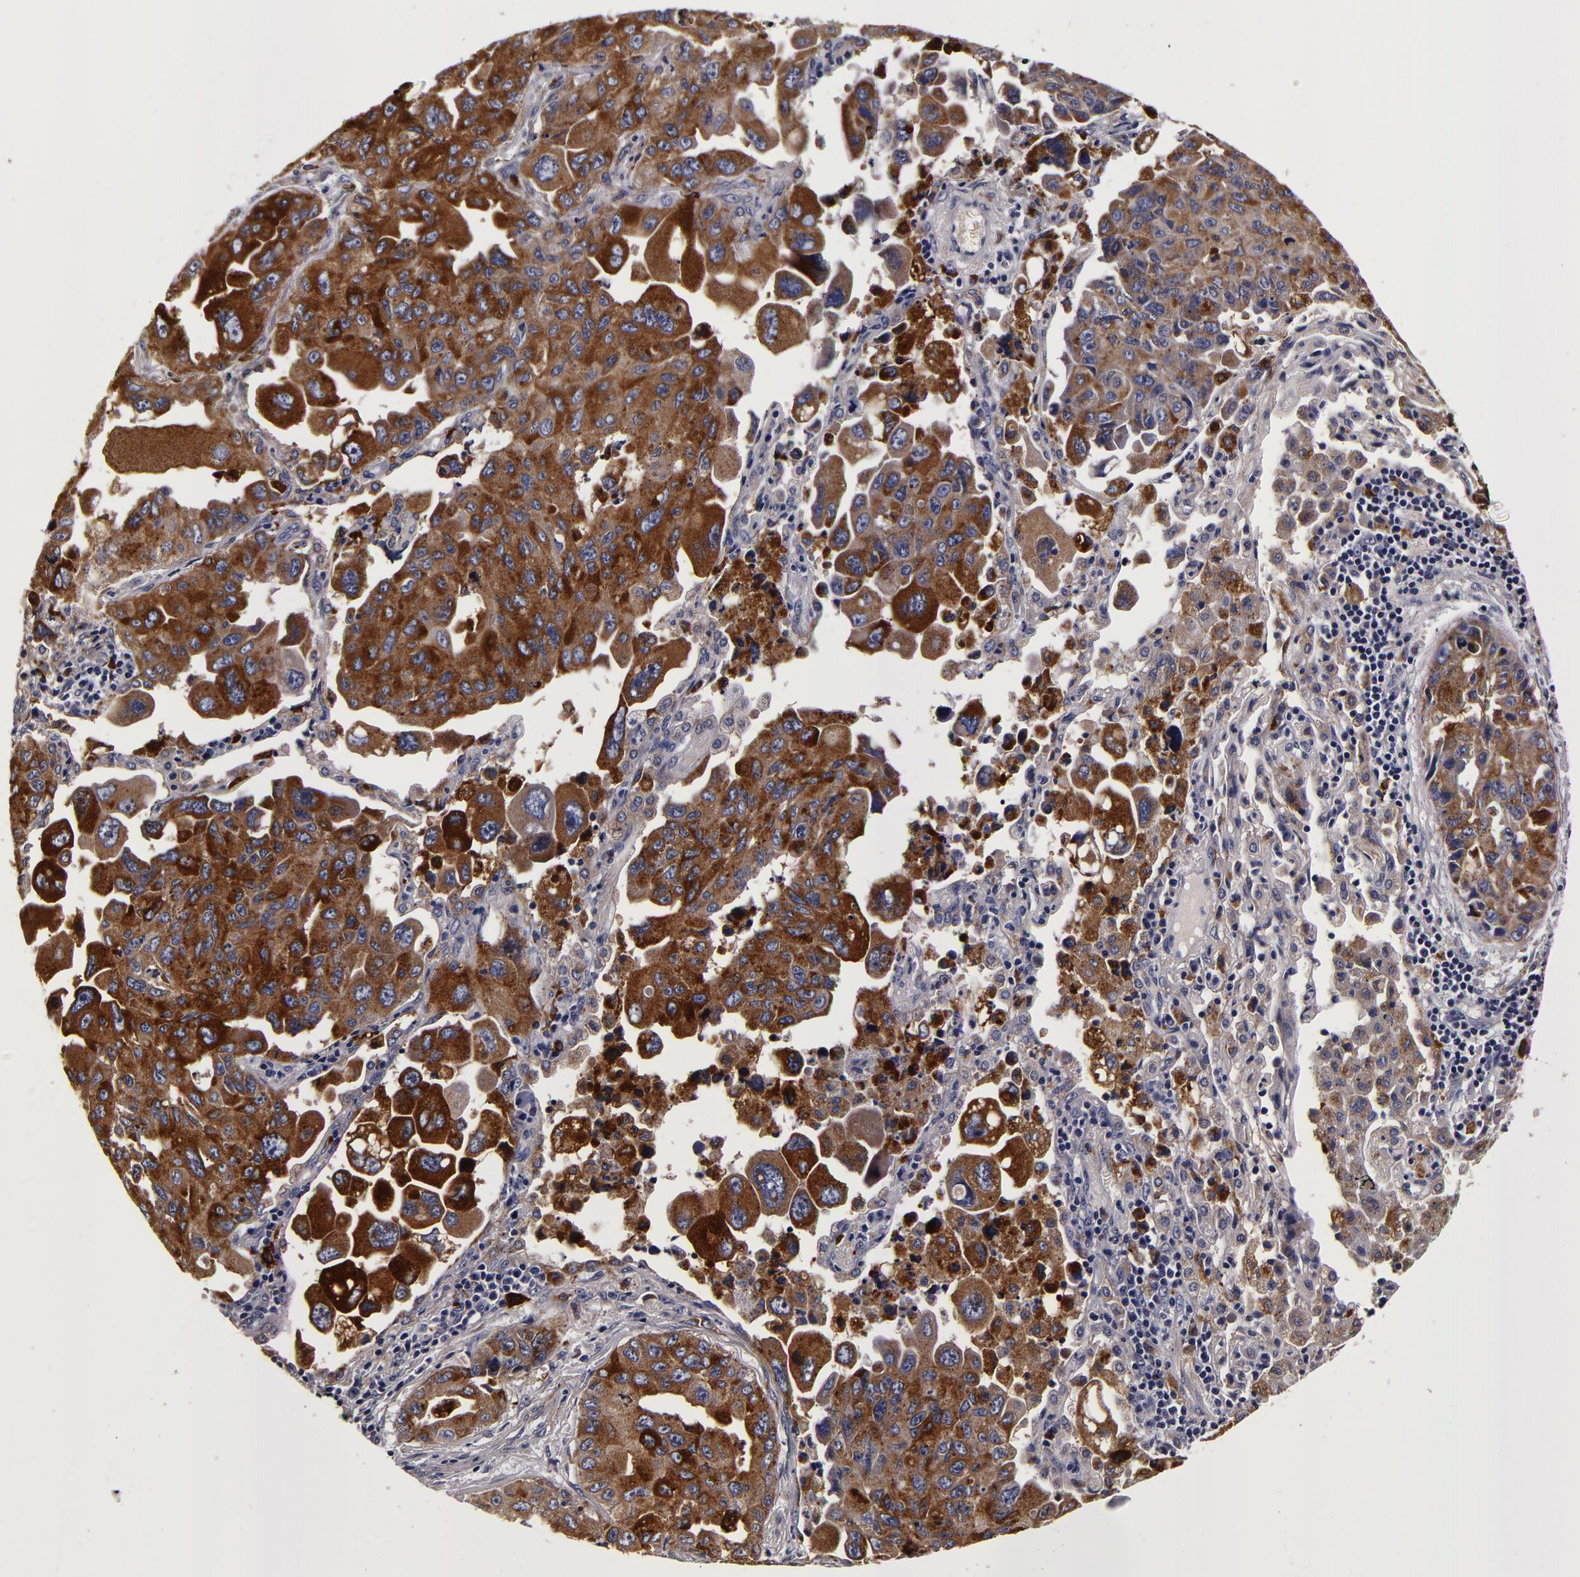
{"staining": {"intensity": "moderate", "quantity": ">75%", "location": "cytoplasmic/membranous"}, "tissue": "lung cancer", "cell_type": "Tumor cells", "image_type": "cancer", "snomed": [{"axis": "morphology", "description": "Adenocarcinoma, NOS"}, {"axis": "topography", "description": "Lung"}], "caption": "IHC image of neoplastic tissue: lung cancer stained using immunohistochemistry (IHC) exhibits medium levels of moderate protein expression localized specifically in the cytoplasmic/membranous of tumor cells, appearing as a cytoplasmic/membranous brown color.", "gene": "LGALS3BP", "patient": {"sex": "male", "age": 64}}